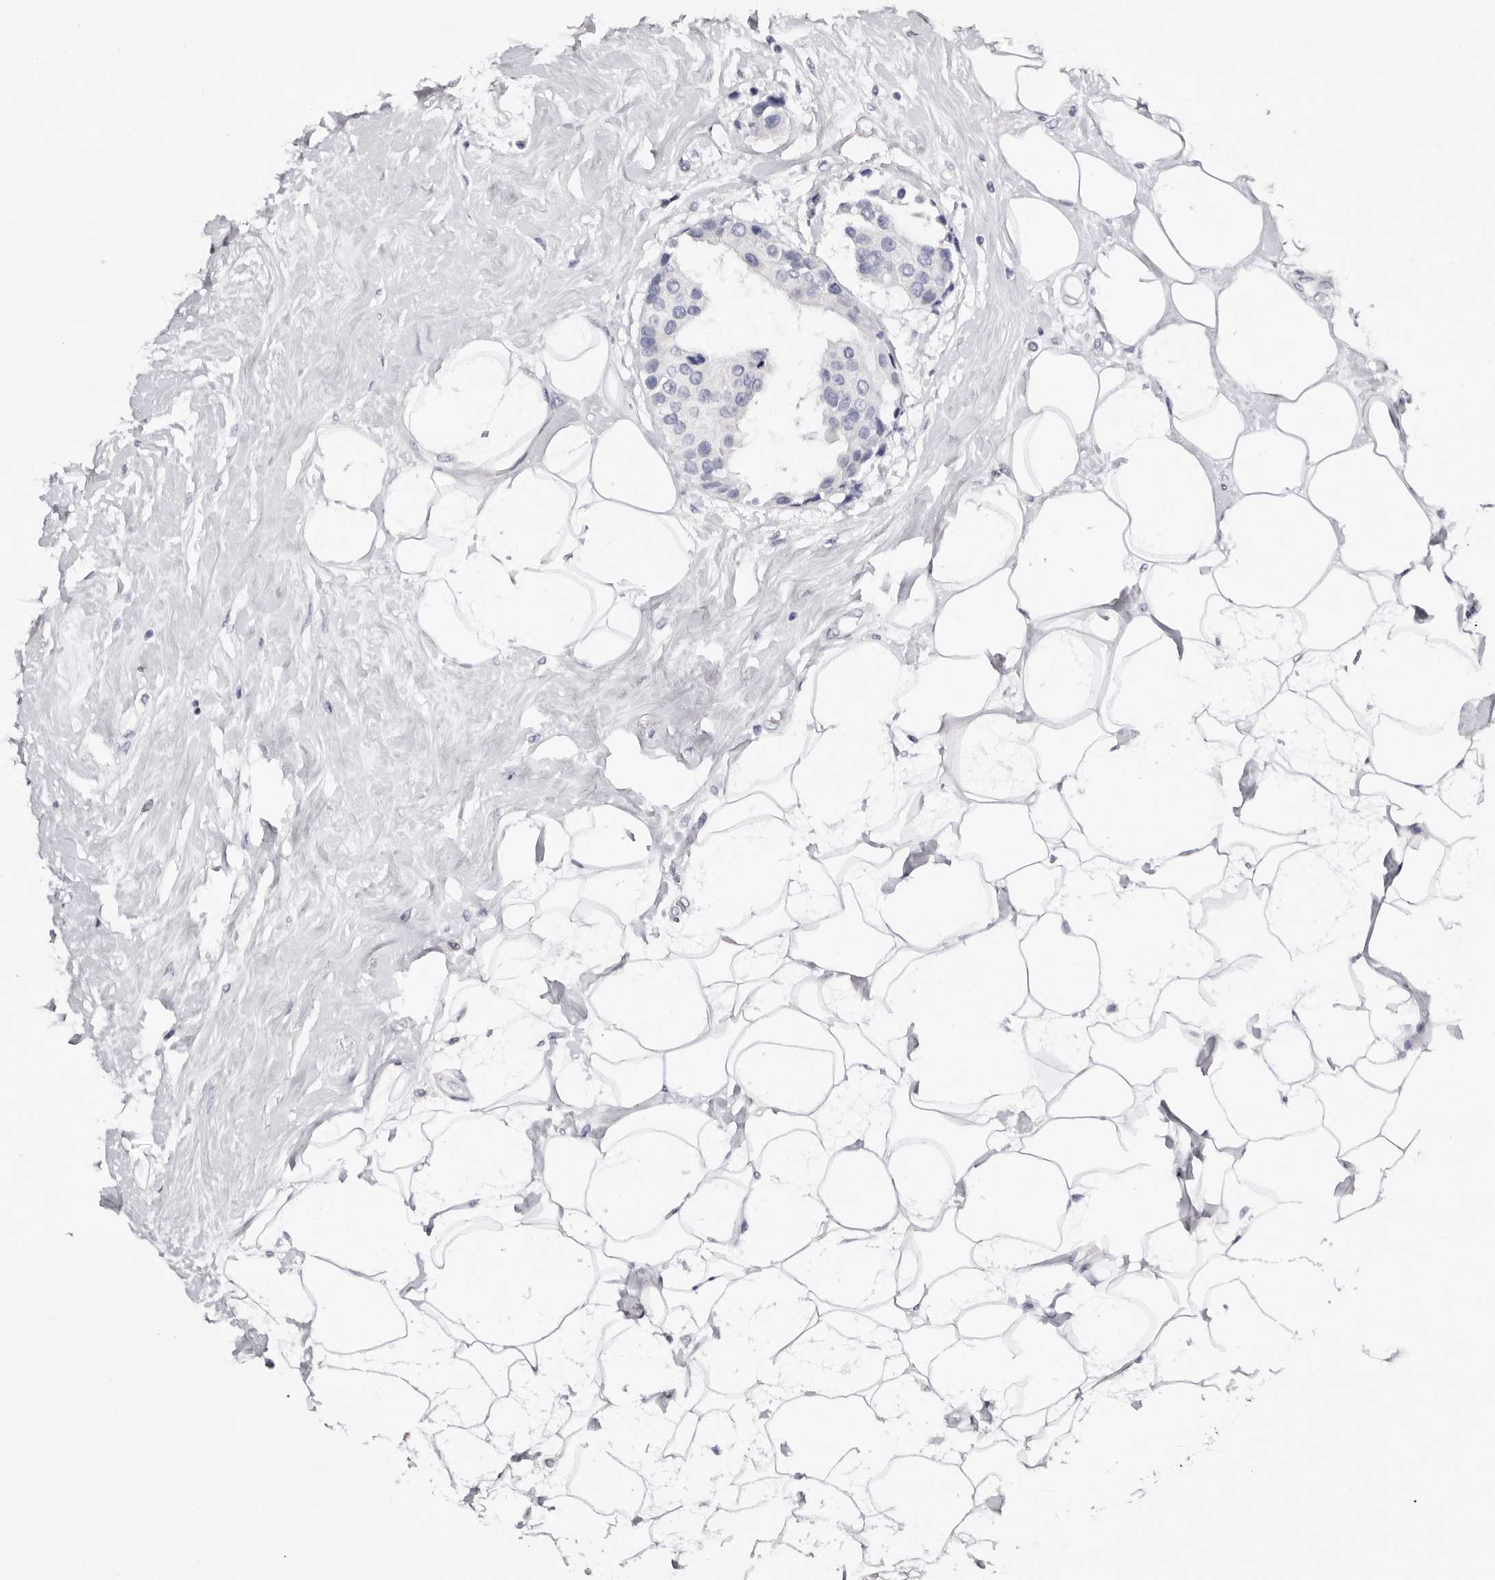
{"staining": {"intensity": "negative", "quantity": "none", "location": "none"}, "tissue": "breast cancer", "cell_type": "Tumor cells", "image_type": "cancer", "snomed": [{"axis": "morphology", "description": "Normal tissue, NOS"}, {"axis": "morphology", "description": "Duct carcinoma"}, {"axis": "topography", "description": "Breast"}], "caption": "Protein analysis of breast cancer demonstrates no significant expression in tumor cells.", "gene": "ROM1", "patient": {"sex": "female", "age": 39}}